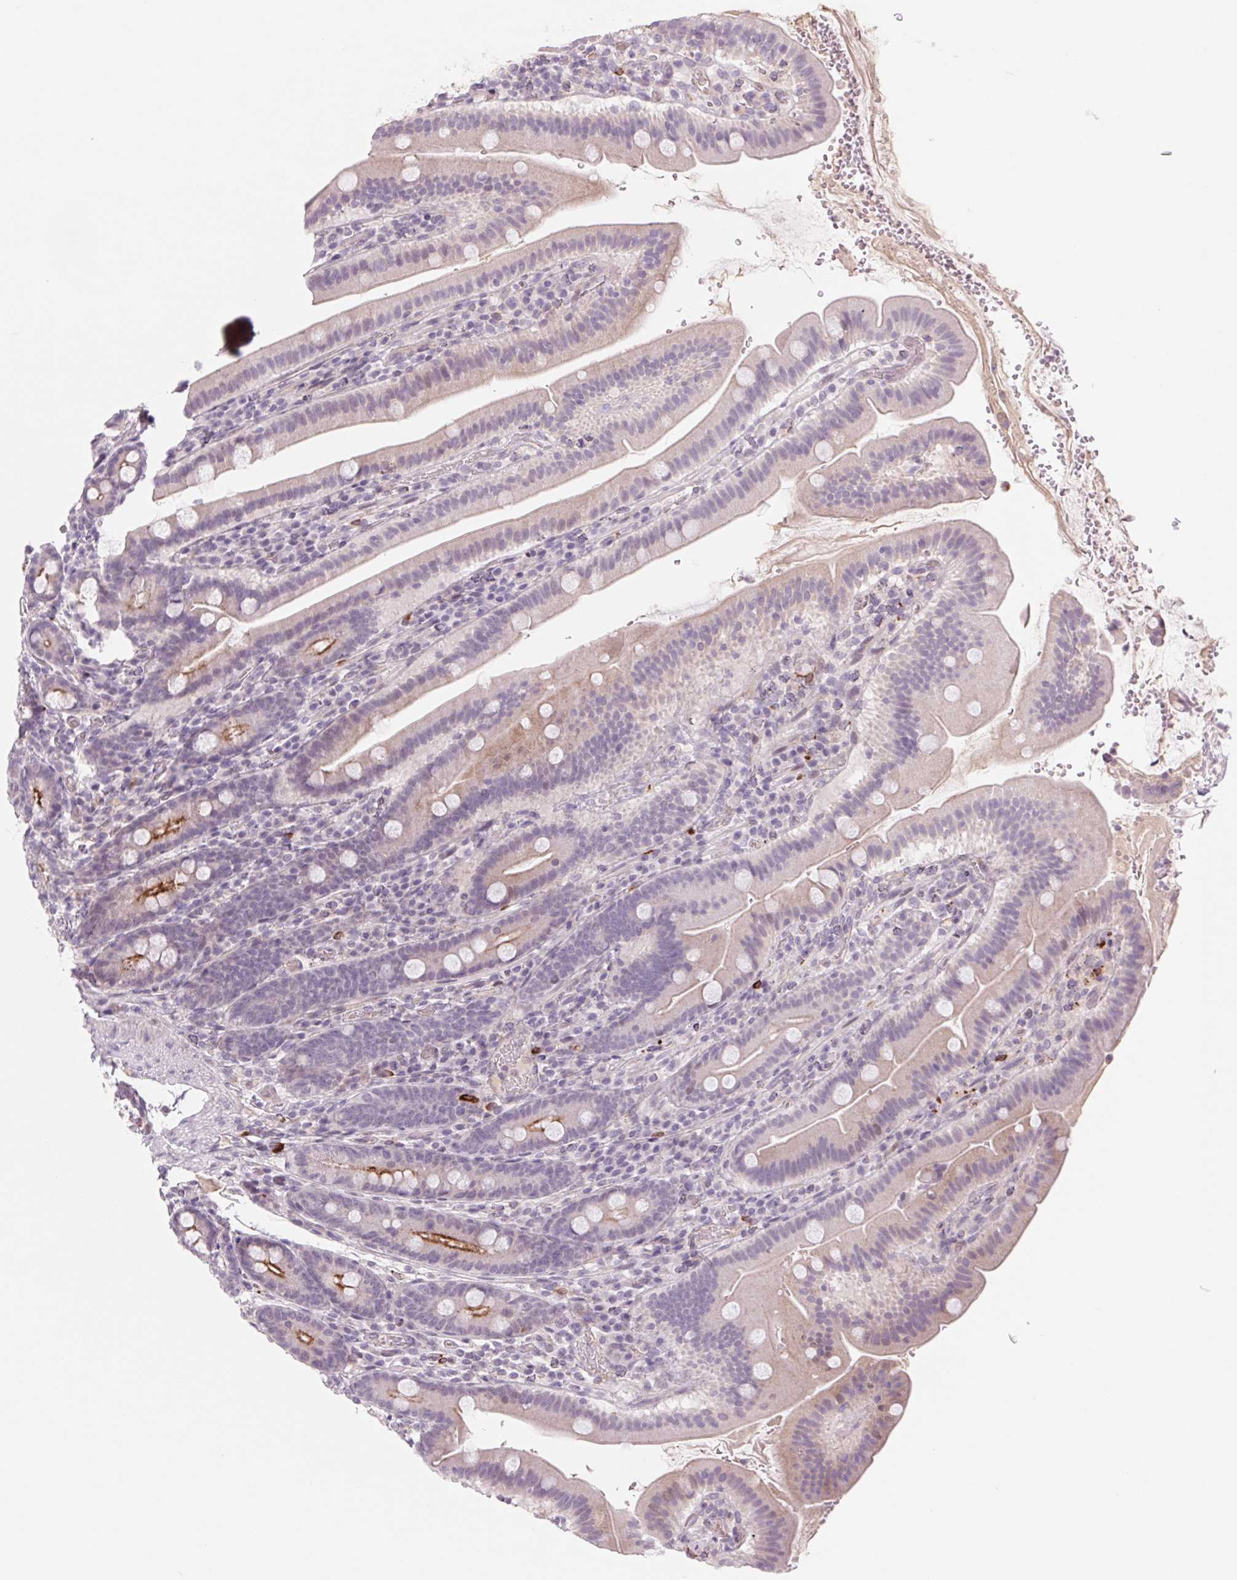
{"staining": {"intensity": "moderate", "quantity": "<25%", "location": "cytoplasmic/membranous"}, "tissue": "small intestine", "cell_type": "Glandular cells", "image_type": "normal", "snomed": [{"axis": "morphology", "description": "Normal tissue, NOS"}, {"axis": "topography", "description": "Small intestine"}], "caption": "About <25% of glandular cells in benign human small intestine reveal moderate cytoplasmic/membranous protein expression as visualized by brown immunohistochemical staining.", "gene": "KRT1", "patient": {"sex": "male", "age": 26}}